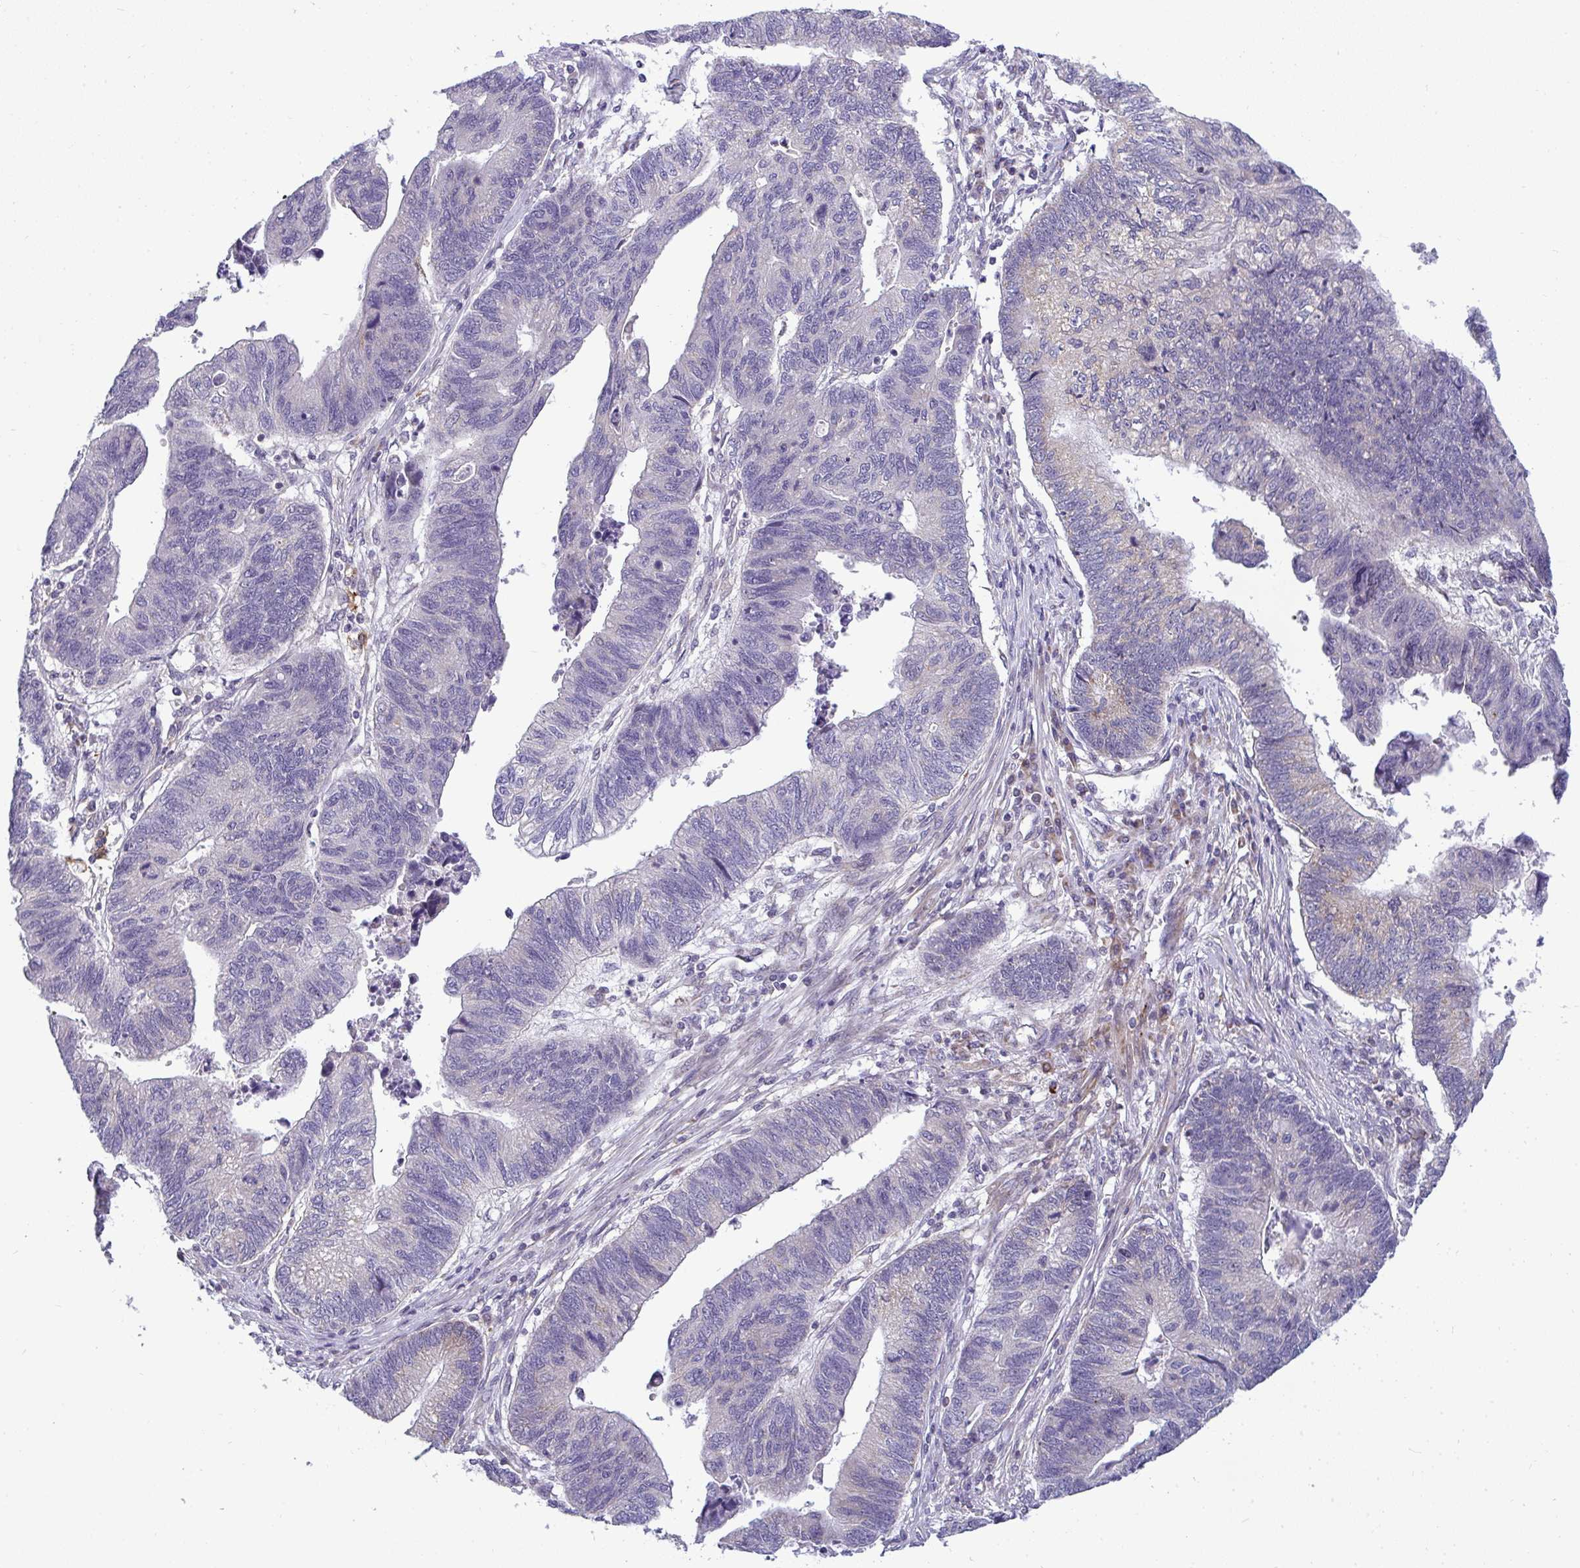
{"staining": {"intensity": "moderate", "quantity": "<25%", "location": "cytoplasmic/membranous"}, "tissue": "stomach cancer", "cell_type": "Tumor cells", "image_type": "cancer", "snomed": [{"axis": "morphology", "description": "Adenocarcinoma, NOS"}, {"axis": "topography", "description": "Stomach"}], "caption": "Brown immunohistochemical staining in human stomach cancer (adenocarcinoma) demonstrates moderate cytoplasmic/membranous staining in about <25% of tumor cells.", "gene": "SRRM4", "patient": {"sex": "male", "age": 59}}